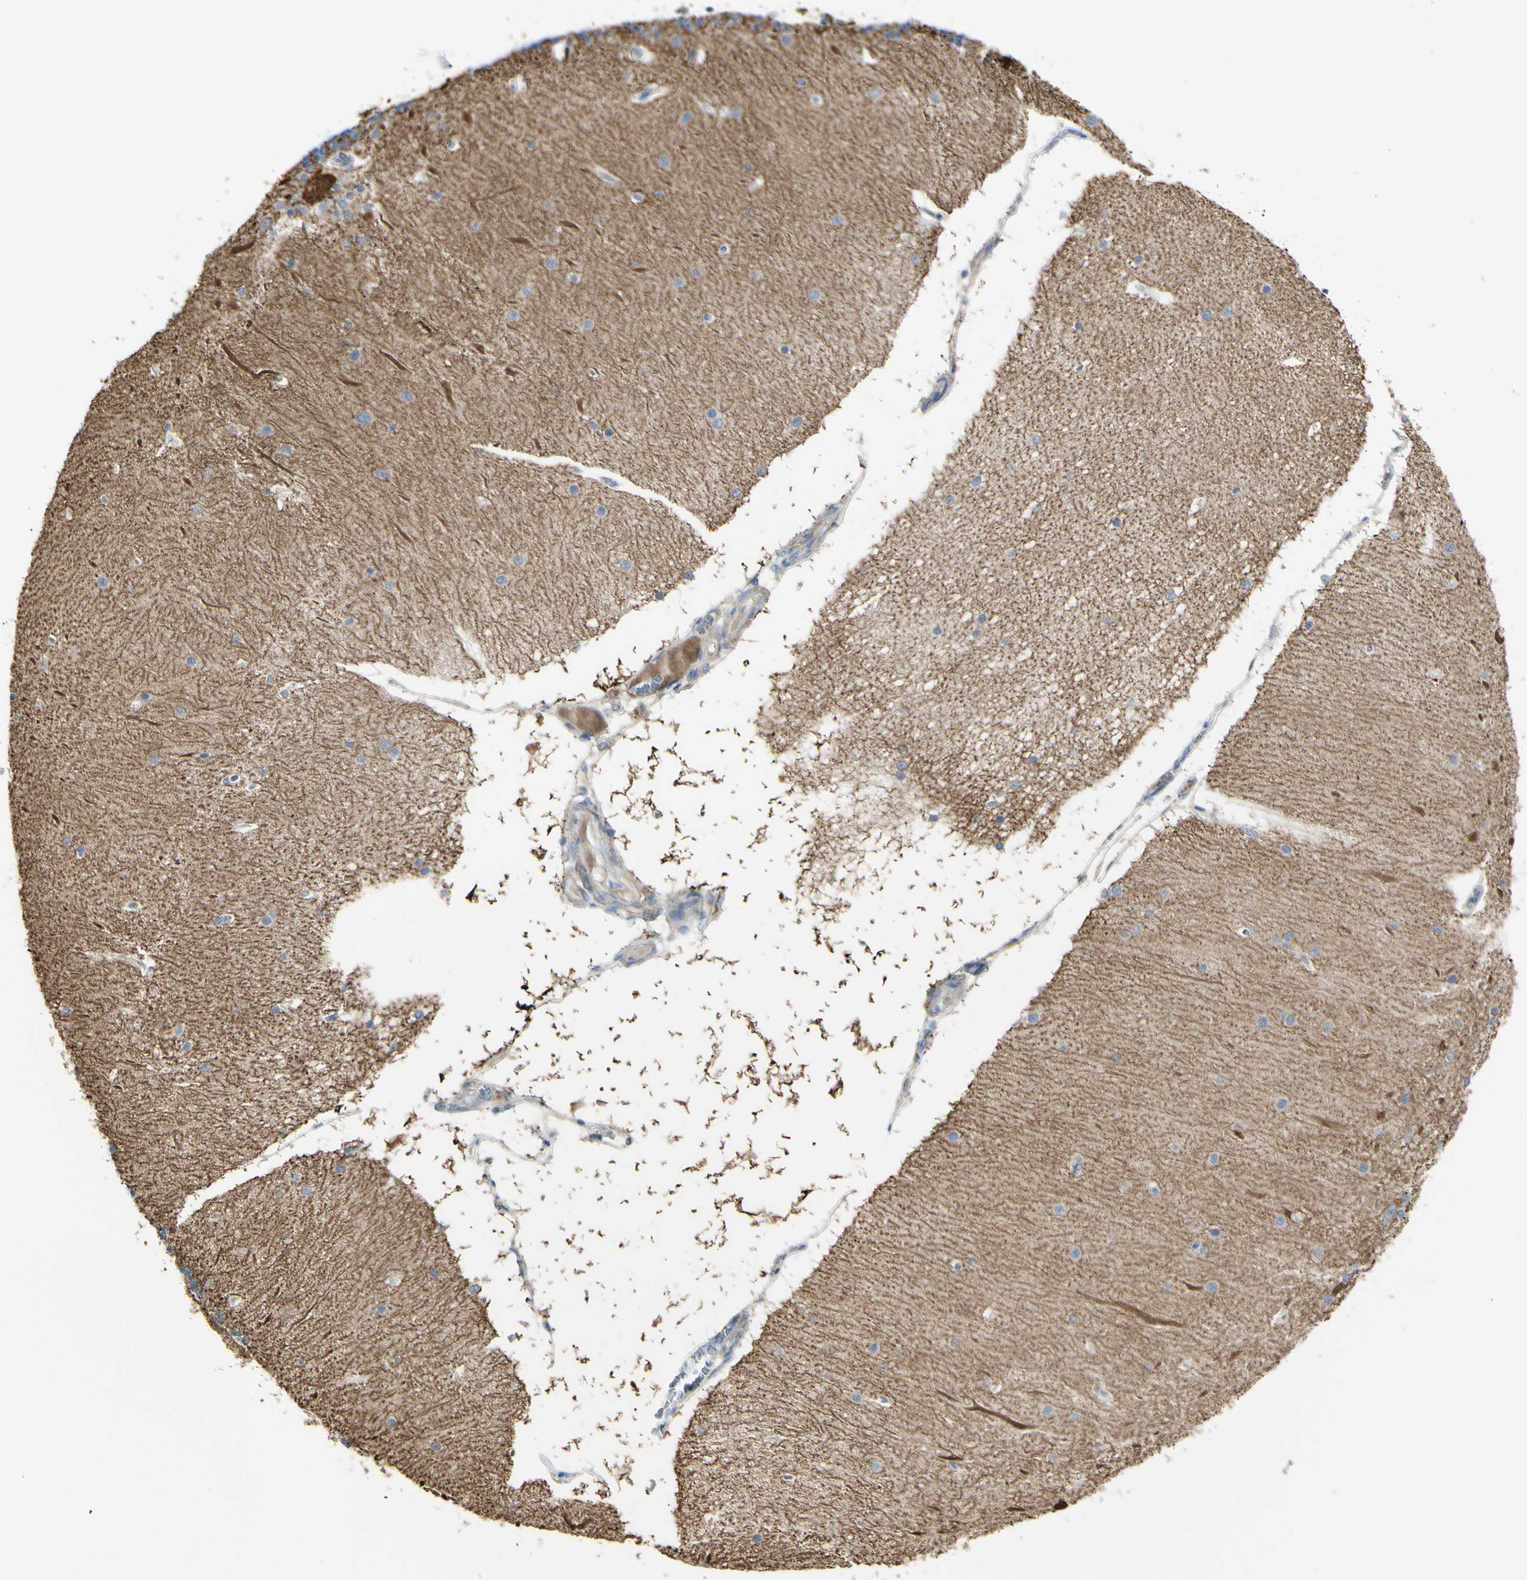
{"staining": {"intensity": "negative", "quantity": "none", "location": "none"}, "tissue": "cerebellum", "cell_type": "Cells in granular layer", "image_type": "normal", "snomed": [{"axis": "morphology", "description": "Normal tissue, NOS"}, {"axis": "topography", "description": "Cerebellum"}], "caption": "Photomicrograph shows no protein expression in cells in granular layer of benign cerebellum. (IHC, brightfield microscopy, high magnification).", "gene": "NCBP2L", "patient": {"sex": "female", "age": 54}}